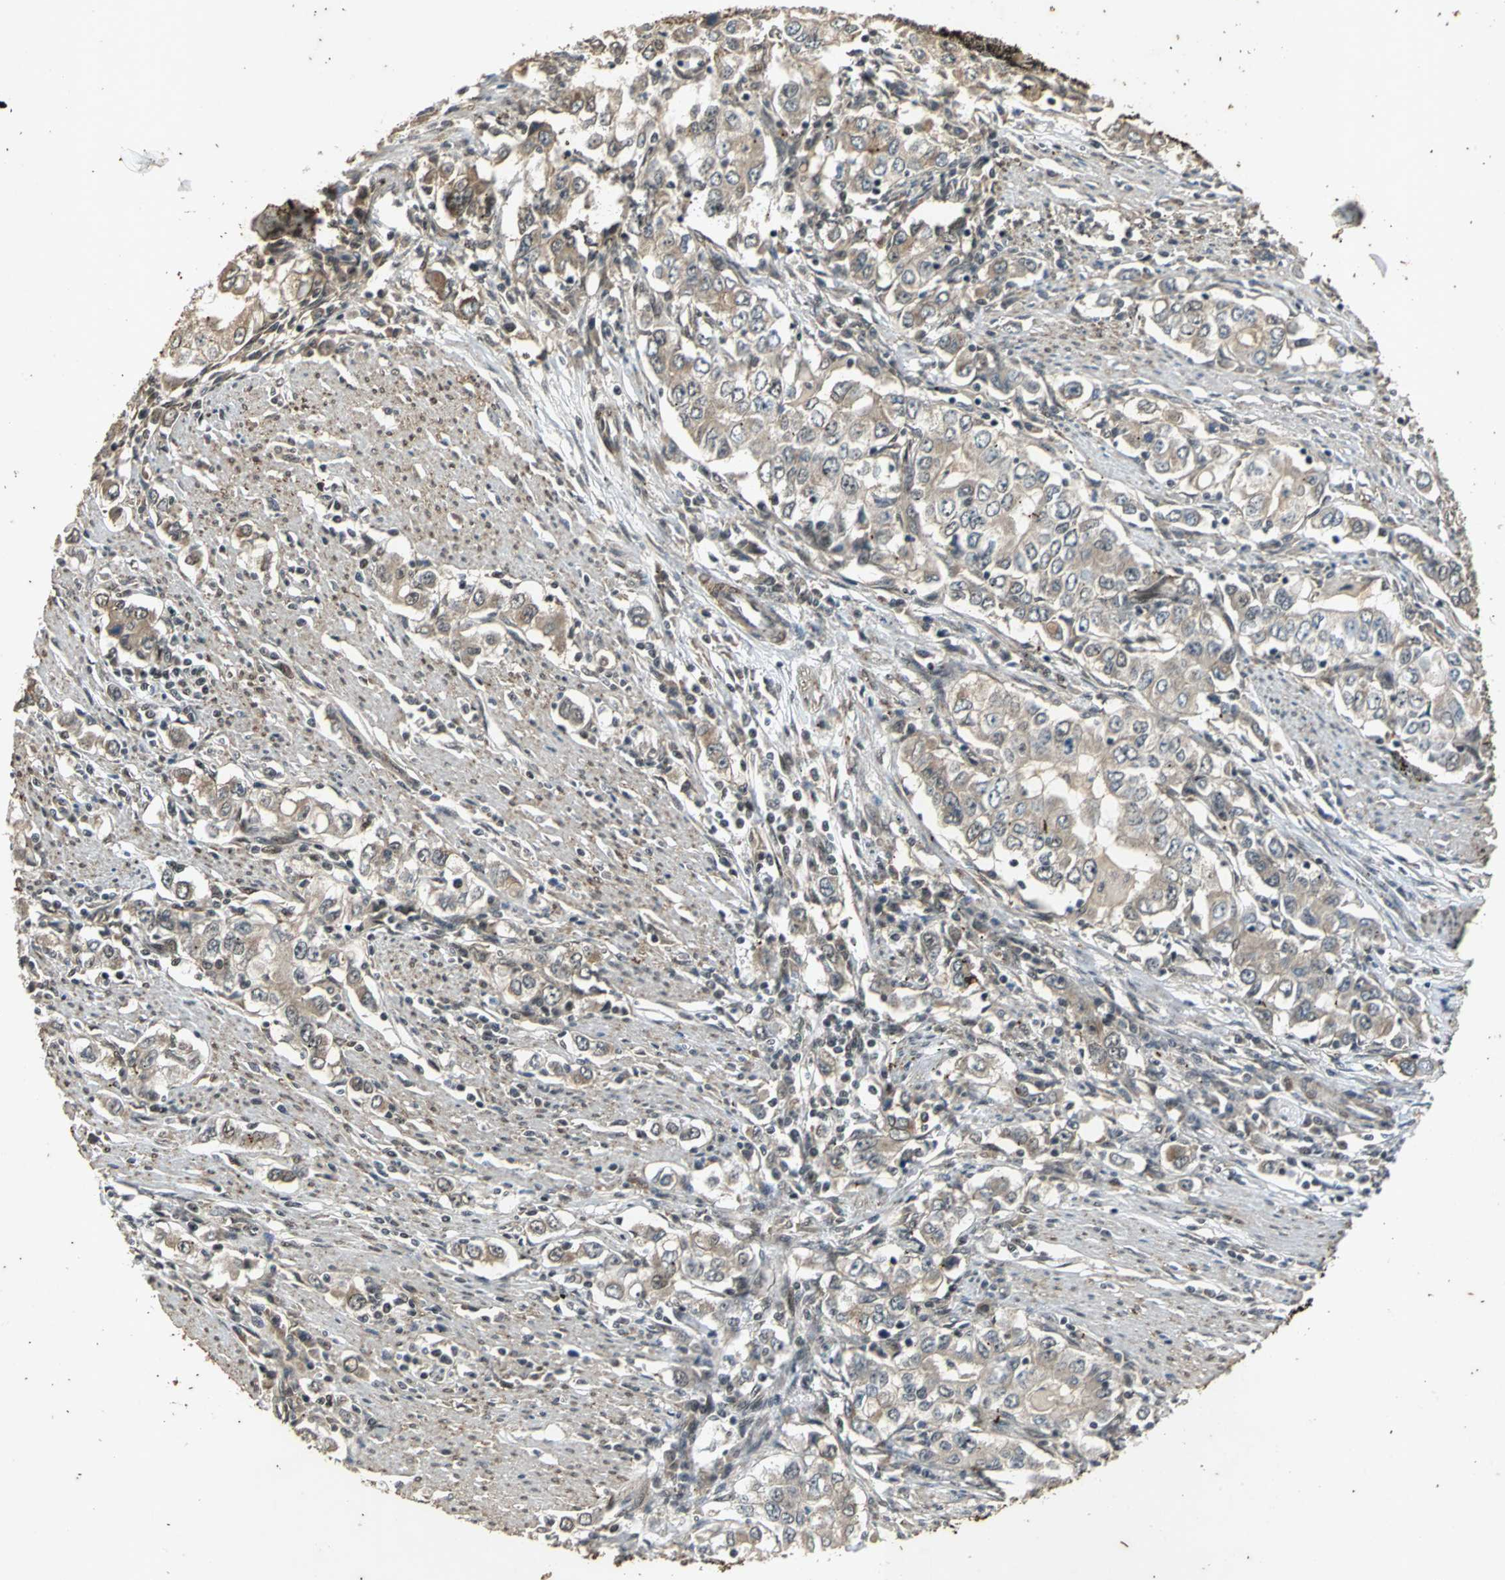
{"staining": {"intensity": "weak", "quantity": "25%-75%", "location": "cytoplasmic/membranous"}, "tissue": "stomach cancer", "cell_type": "Tumor cells", "image_type": "cancer", "snomed": [{"axis": "morphology", "description": "Adenocarcinoma, NOS"}, {"axis": "topography", "description": "Stomach, lower"}], "caption": "Immunohistochemical staining of human stomach adenocarcinoma demonstrates low levels of weak cytoplasmic/membranous protein staining in about 25%-75% of tumor cells. (DAB IHC with brightfield microscopy, high magnification).", "gene": "NOTCH3", "patient": {"sex": "female", "age": 72}}